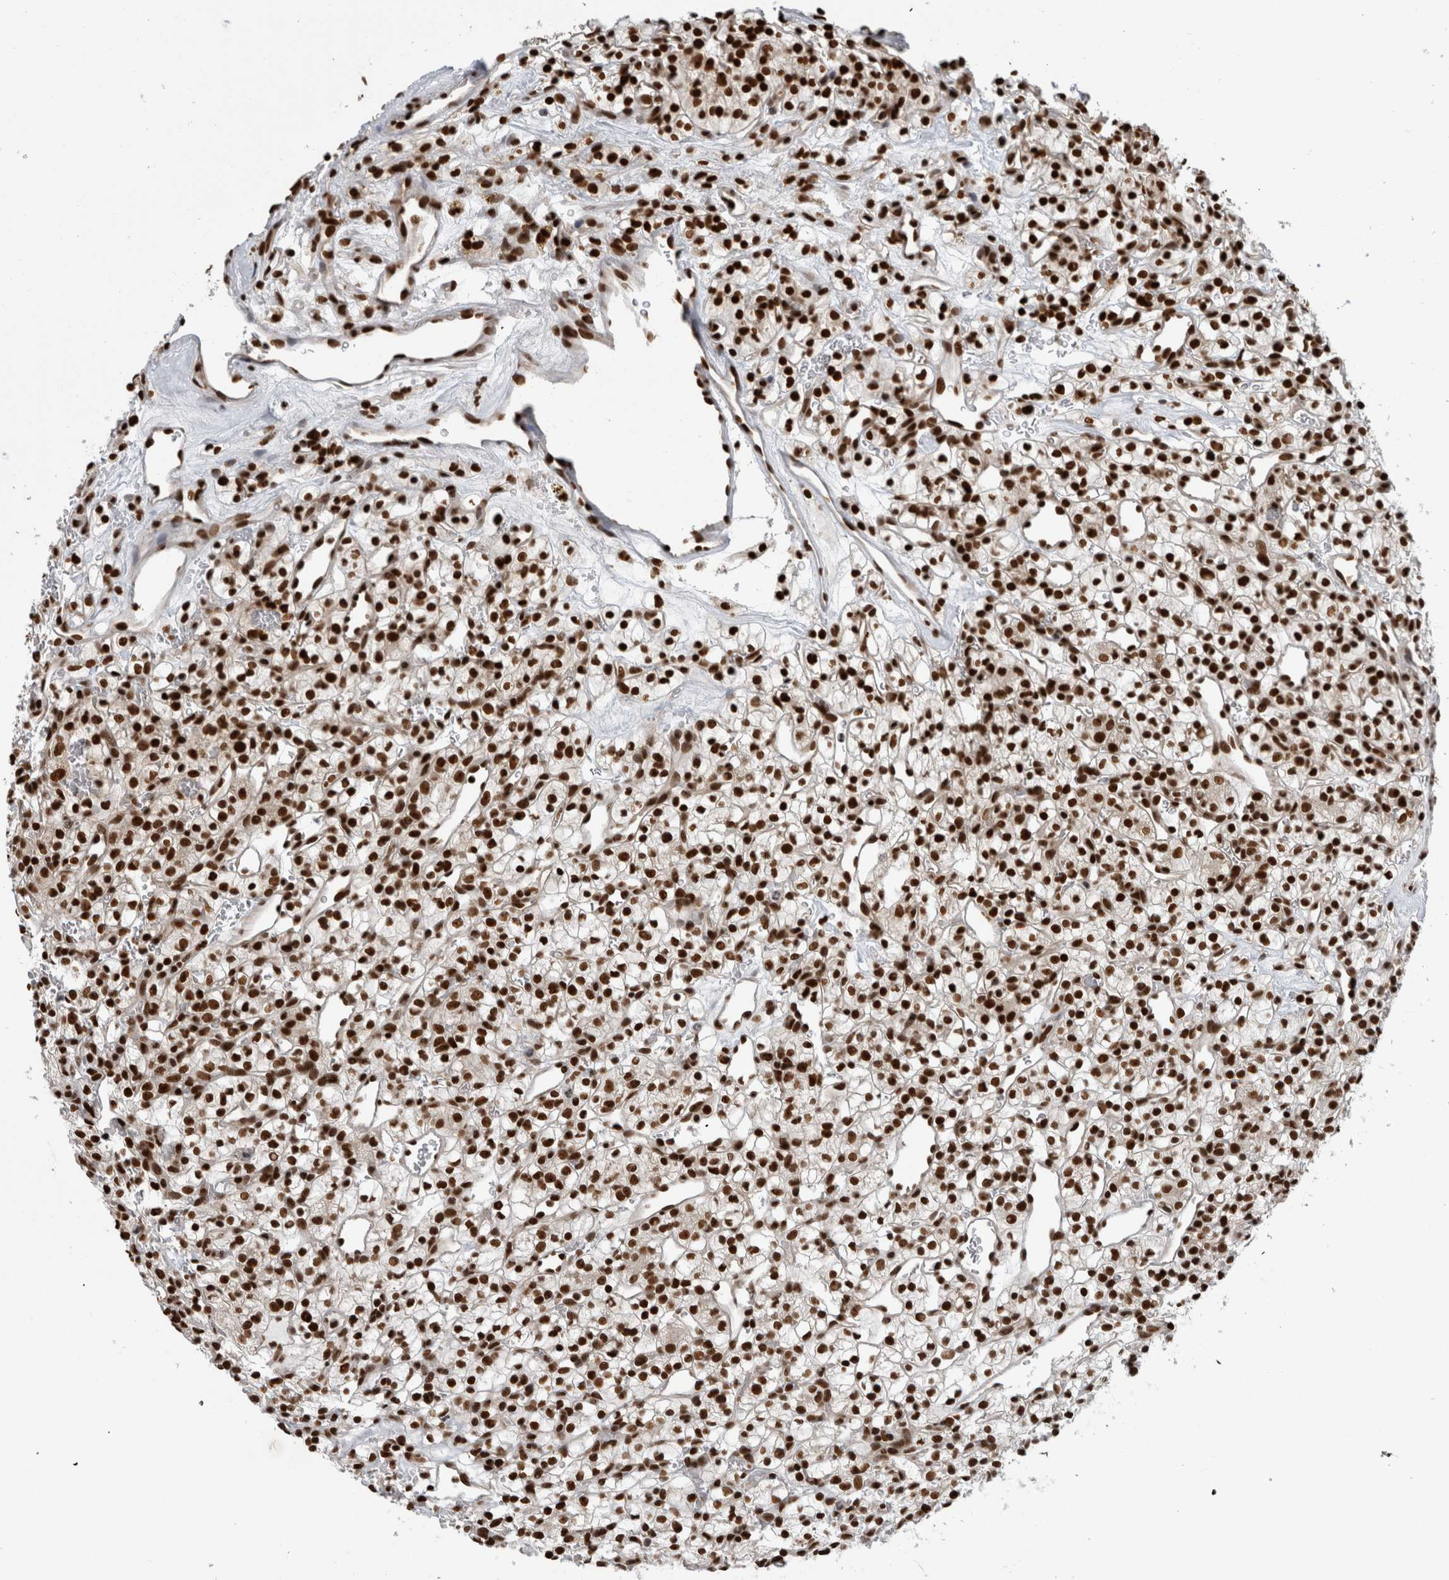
{"staining": {"intensity": "strong", "quantity": ">75%", "location": "nuclear"}, "tissue": "renal cancer", "cell_type": "Tumor cells", "image_type": "cancer", "snomed": [{"axis": "morphology", "description": "Adenocarcinoma, NOS"}, {"axis": "topography", "description": "Kidney"}], "caption": "Brown immunohistochemical staining in renal cancer (adenocarcinoma) reveals strong nuclear expression in approximately >75% of tumor cells. The protein of interest is stained brown, and the nuclei are stained in blue (DAB (3,3'-diaminobenzidine) IHC with brightfield microscopy, high magnification).", "gene": "ZSCAN2", "patient": {"sex": "female", "age": 57}}